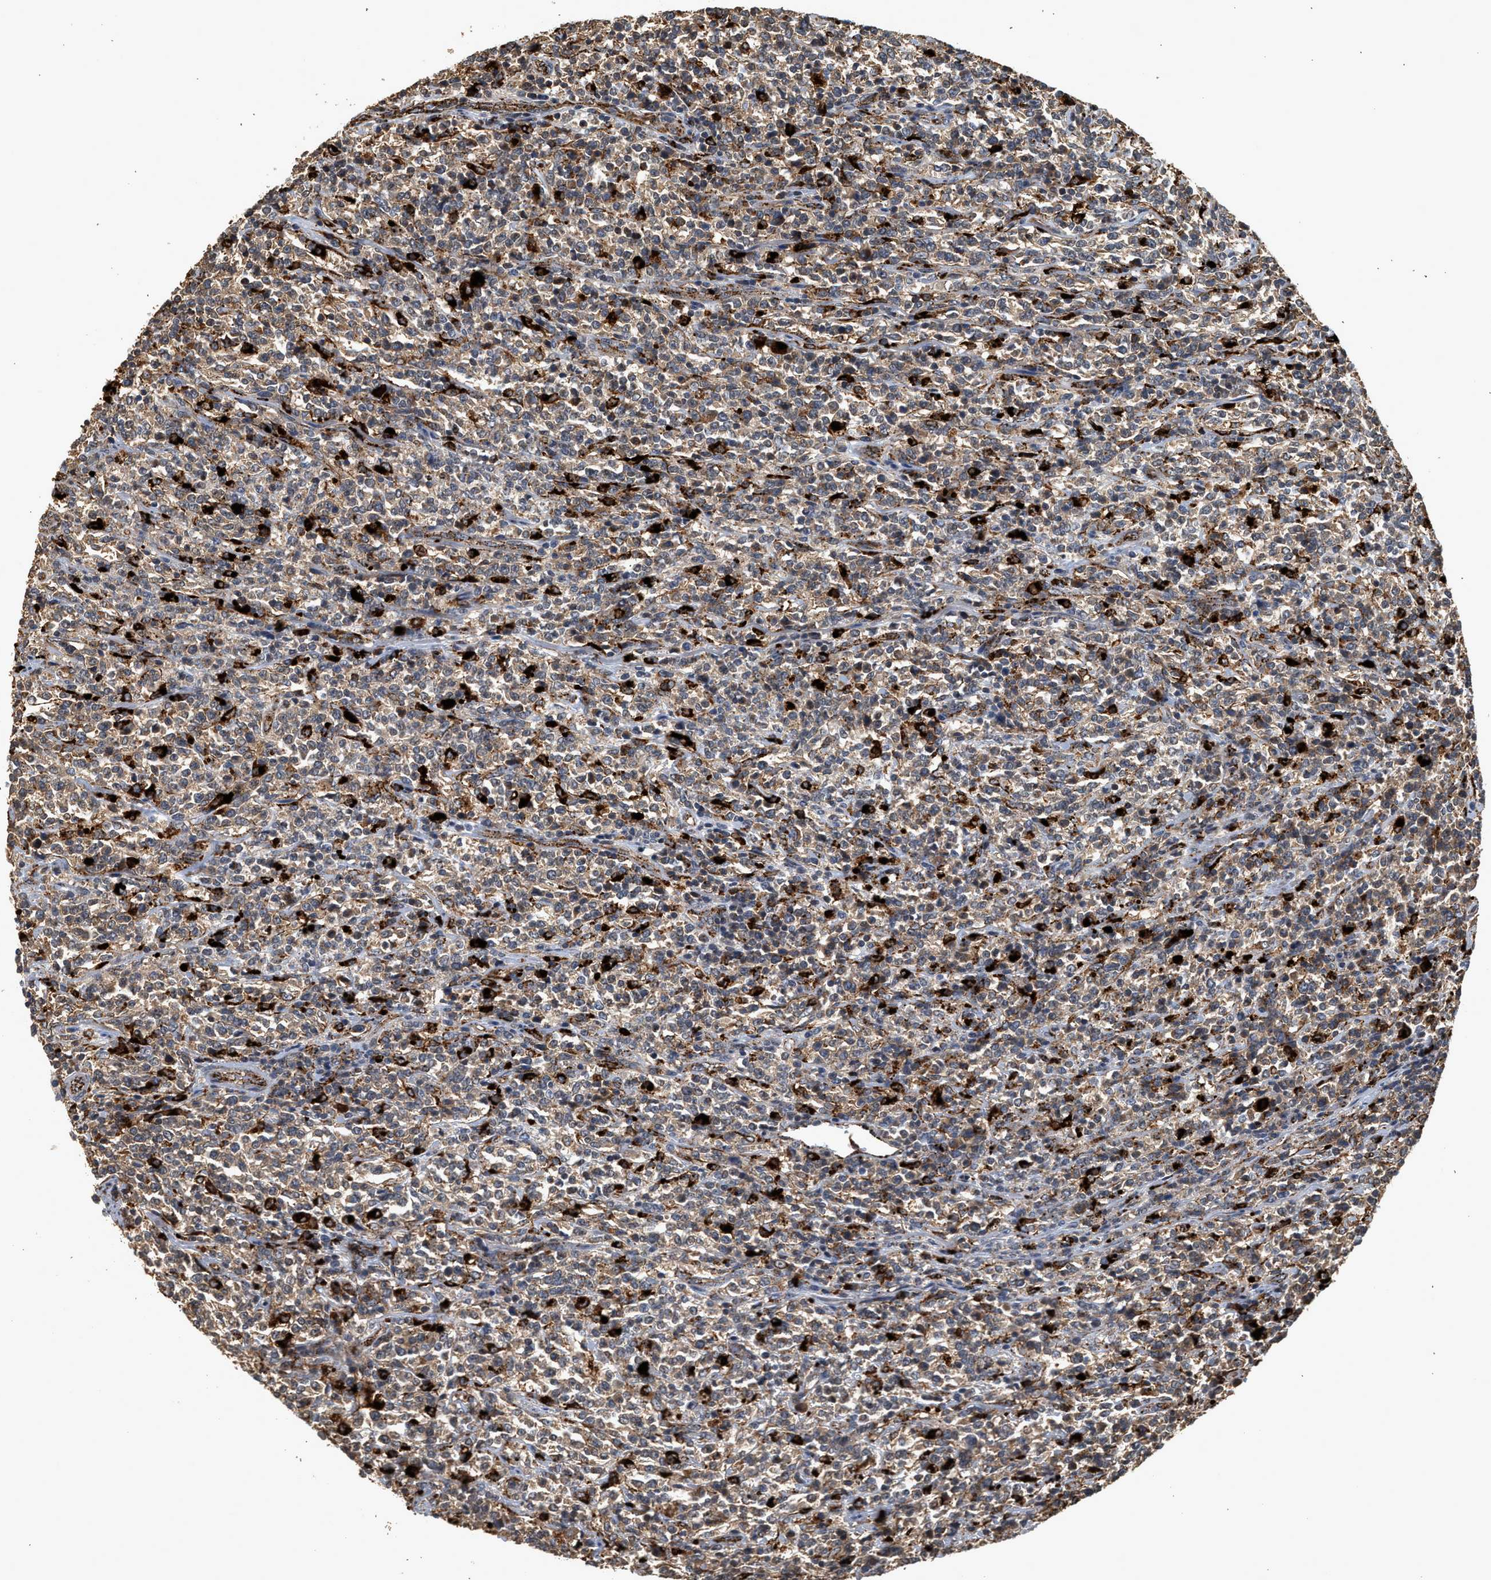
{"staining": {"intensity": "moderate", "quantity": "25%-75%", "location": "cytoplasmic/membranous"}, "tissue": "lymphoma", "cell_type": "Tumor cells", "image_type": "cancer", "snomed": [{"axis": "morphology", "description": "Malignant lymphoma, non-Hodgkin's type, High grade"}, {"axis": "topography", "description": "Soft tissue"}], "caption": "Immunohistochemical staining of malignant lymphoma, non-Hodgkin's type (high-grade) shows medium levels of moderate cytoplasmic/membranous protein positivity in about 25%-75% of tumor cells.", "gene": "CTSV", "patient": {"sex": "male", "age": 18}}